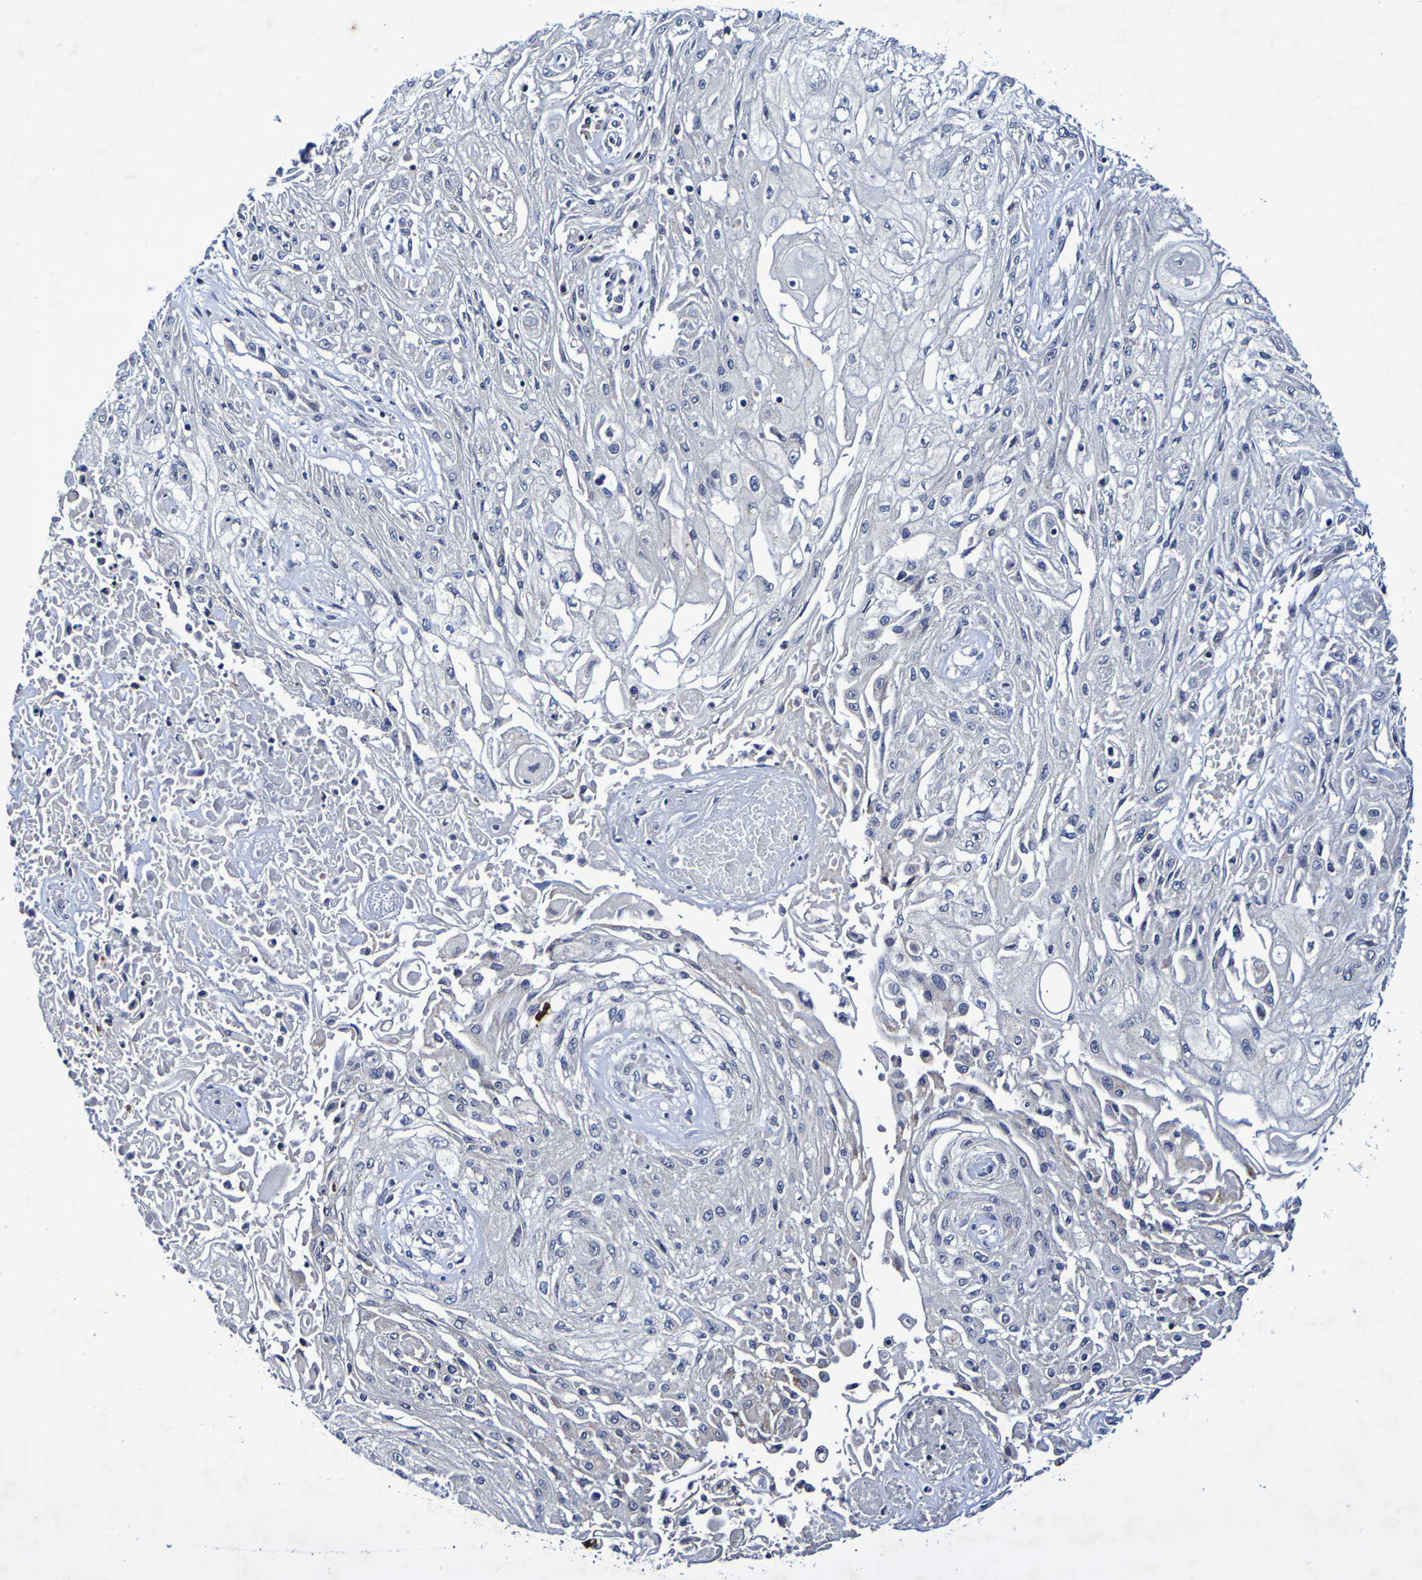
{"staining": {"intensity": "negative", "quantity": "none", "location": "none"}, "tissue": "skin cancer", "cell_type": "Tumor cells", "image_type": "cancer", "snomed": [{"axis": "morphology", "description": "Squamous cell carcinoma, NOS"}, {"axis": "topography", "description": "Skin"}], "caption": "Immunohistochemistry (IHC) micrograph of human skin squamous cell carcinoma stained for a protein (brown), which shows no staining in tumor cells.", "gene": "PTP4A2", "patient": {"sex": "male", "age": 75}}